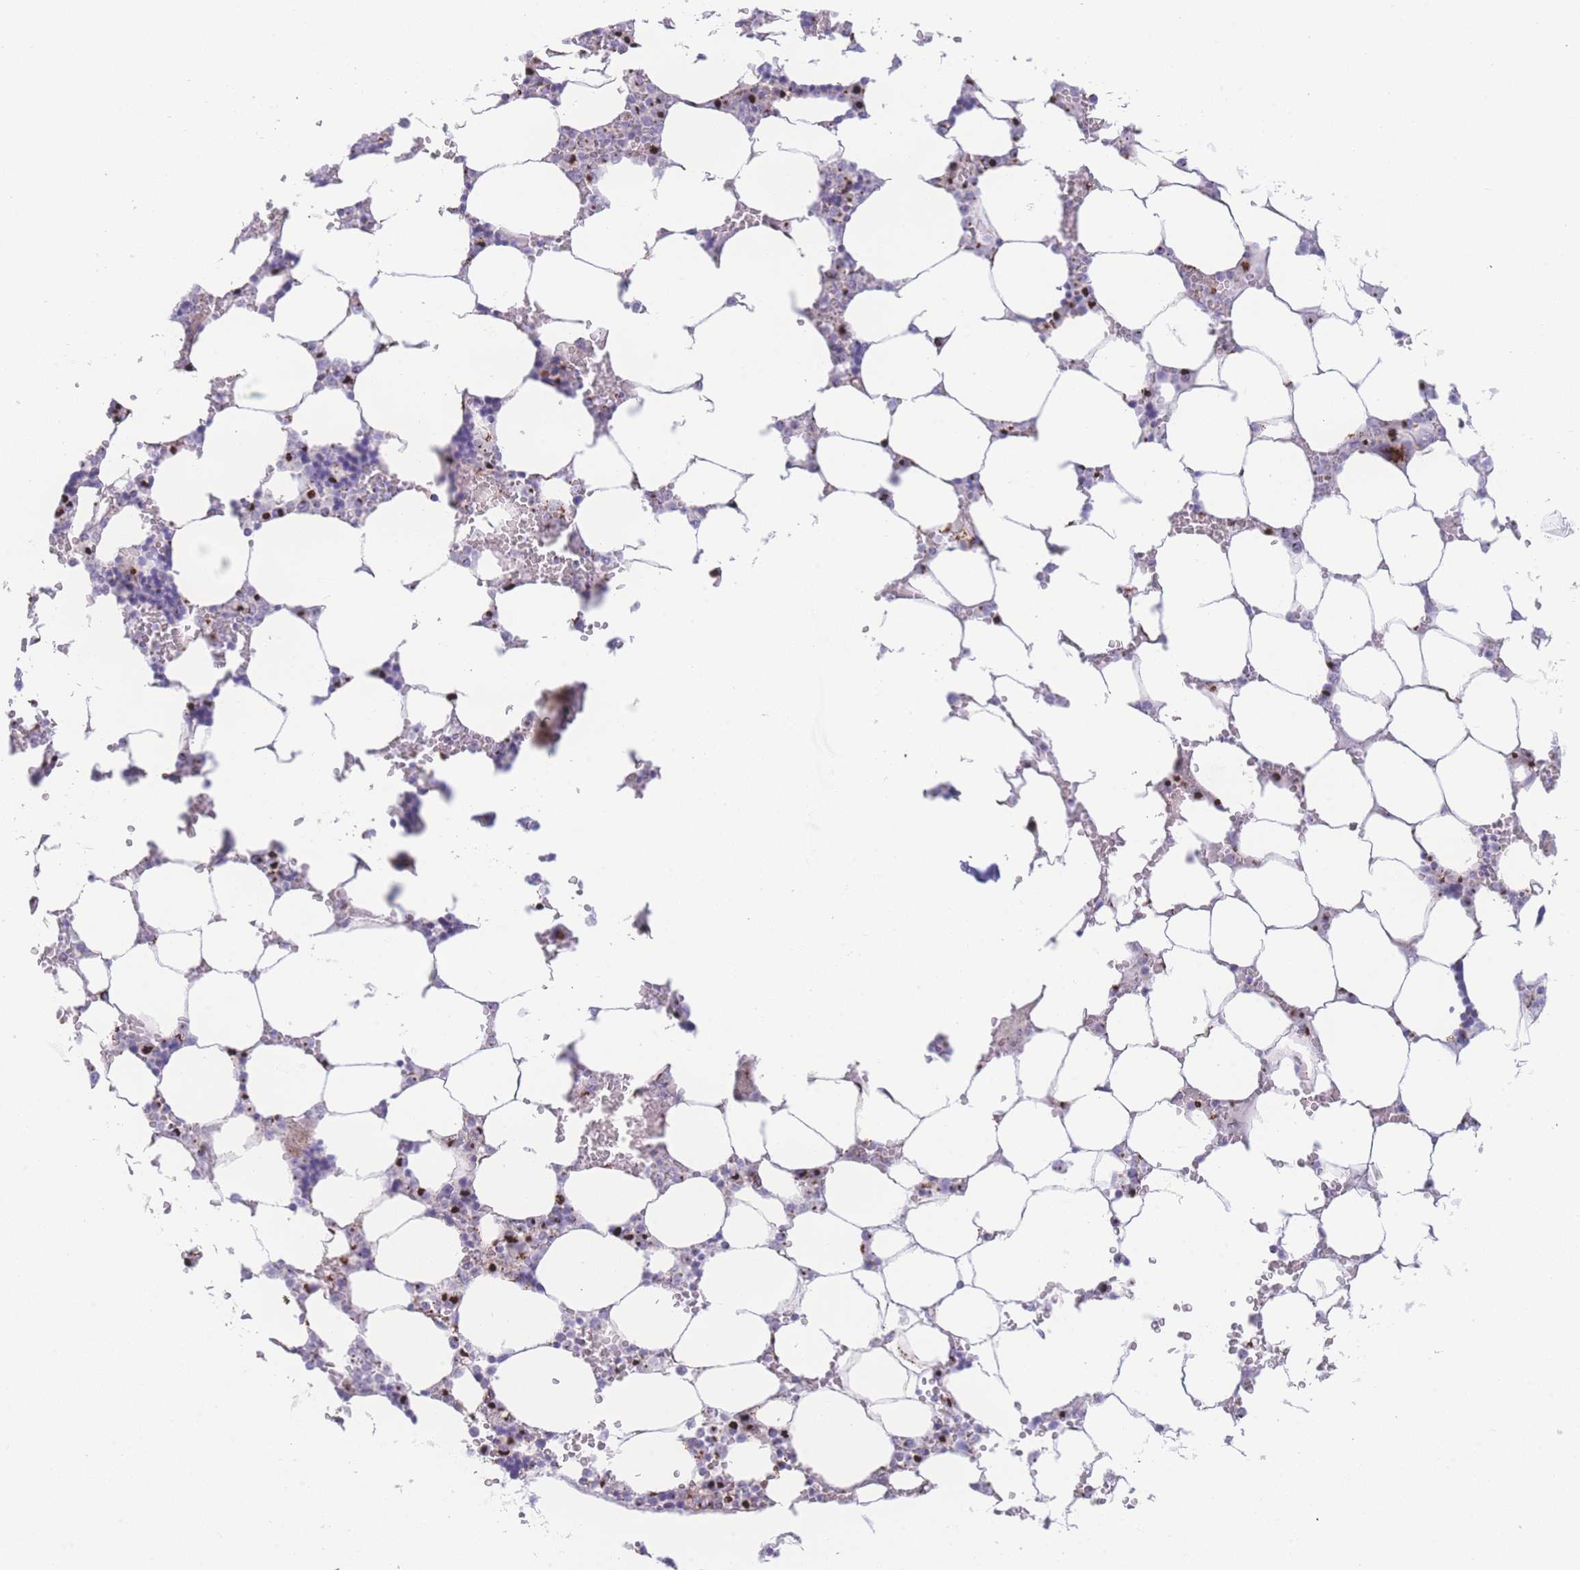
{"staining": {"intensity": "strong", "quantity": "25%-75%", "location": "cytoplasmic/membranous"}, "tissue": "bone marrow", "cell_type": "Hematopoietic cells", "image_type": "normal", "snomed": [{"axis": "morphology", "description": "Normal tissue, NOS"}, {"axis": "topography", "description": "Bone marrow"}], "caption": "Immunohistochemistry of normal bone marrow exhibits high levels of strong cytoplasmic/membranous staining in approximately 25%-75% of hematopoietic cells.", "gene": "GOLM2", "patient": {"sex": "male", "age": 64}}